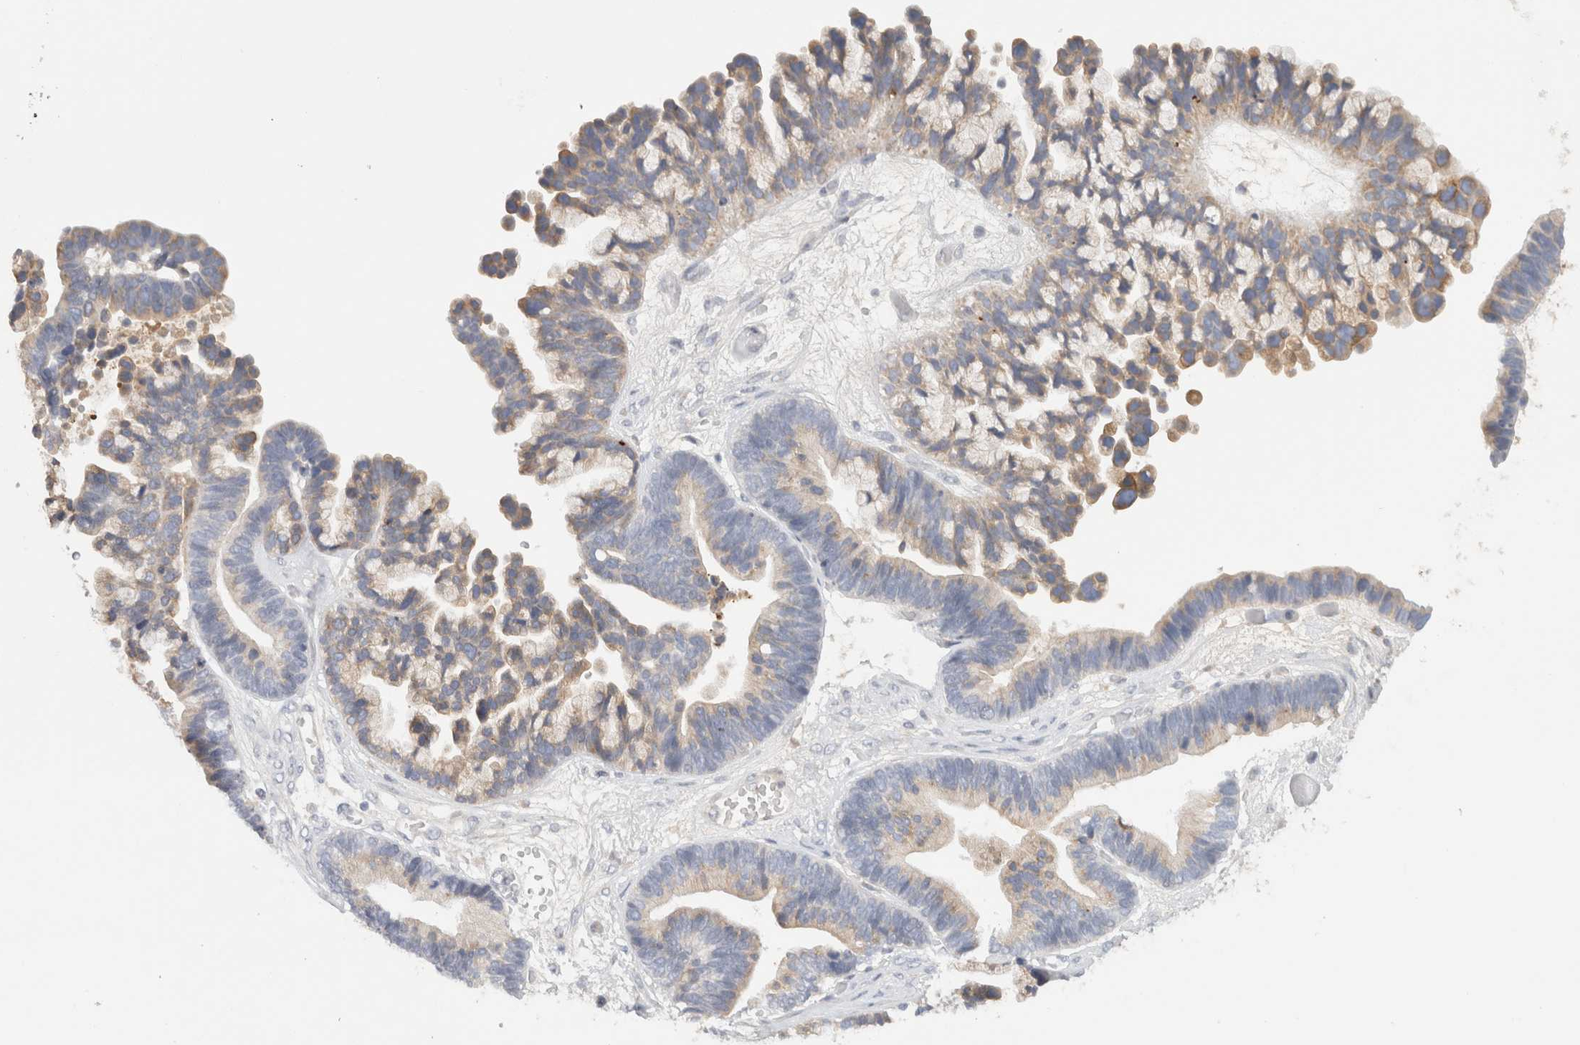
{"staining": {"intensity": "weak", "quantity": "25%-75%", "location": "cytoplasmic/membranous"}, "tissue": "ovarian cancer", "cell_type": "Tumor cells", "image_type": "cancer", "snomed": [{"axis": "morphology", "description": "Cystadenocarcinoma, serous, NOS"}, {"axis": "topography", "description": "Ovary"}], "caption": "This micrograph demonstrates IHC staining of ovarian serous cystadenocarcinoma, with low weak cytoplasmic/membranous staining in about 25%-75% of tumor cells.", "gene": "STK31", "patient": {"sex": "female", "age": 56}}